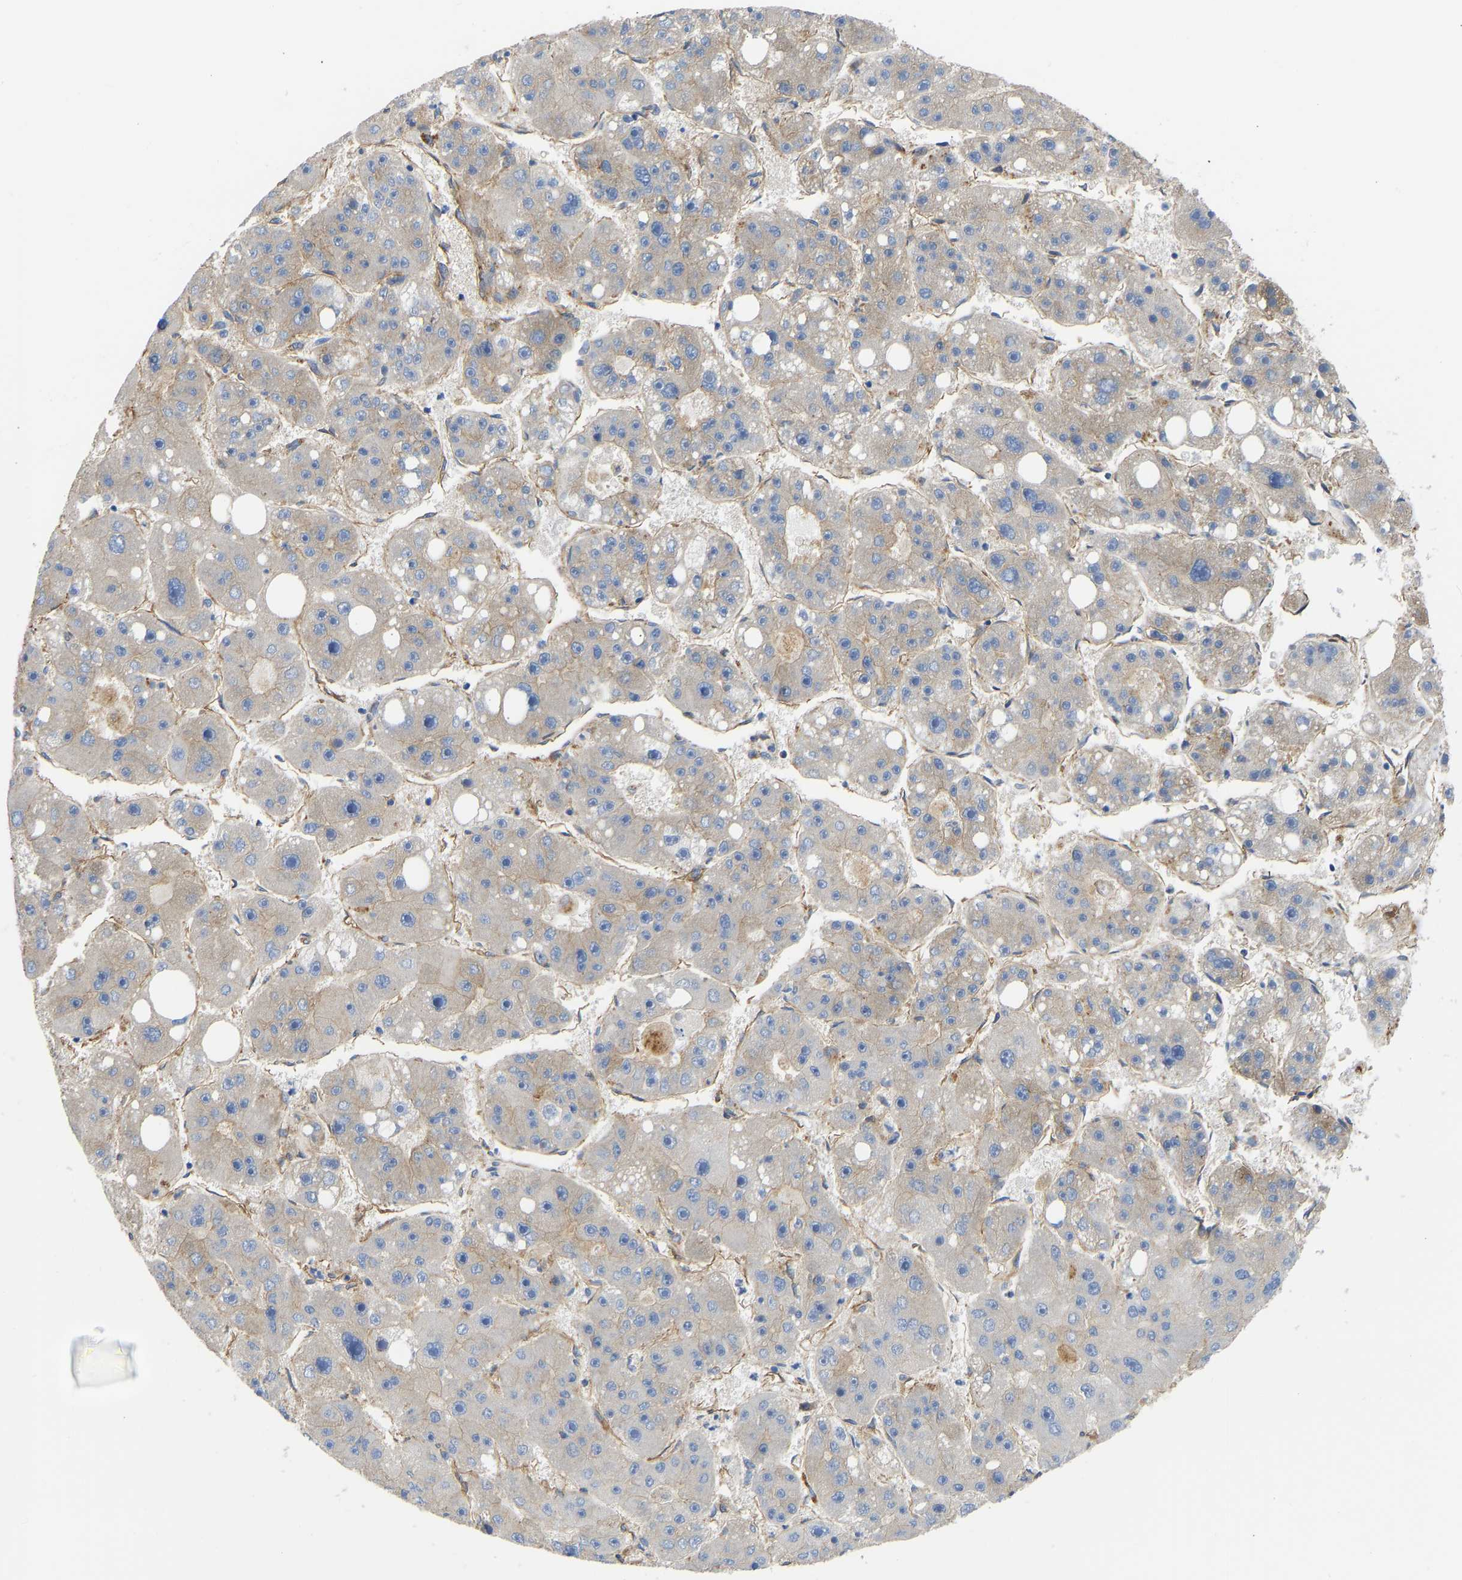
{"staining": {"intensity": "weak", "quantity": "<25%", "location": "cytoplasmic/membranous"}, "tissue": "liver cancer", "cell_type": "Tumor cells", "image_type": "cancer", "snomed": [{"axis": "morphology", "description": "Carcinoma, Hepatocellular, NOS"}, {"axis": "topography", "description": "Liver"}], "caption": "Histopathology image shows no significant protein positivity in tumor cells of hepatocellular carcinoma (liver).", "gene": "MYO1C", "patient": {"sex": "female", "age": 61}}